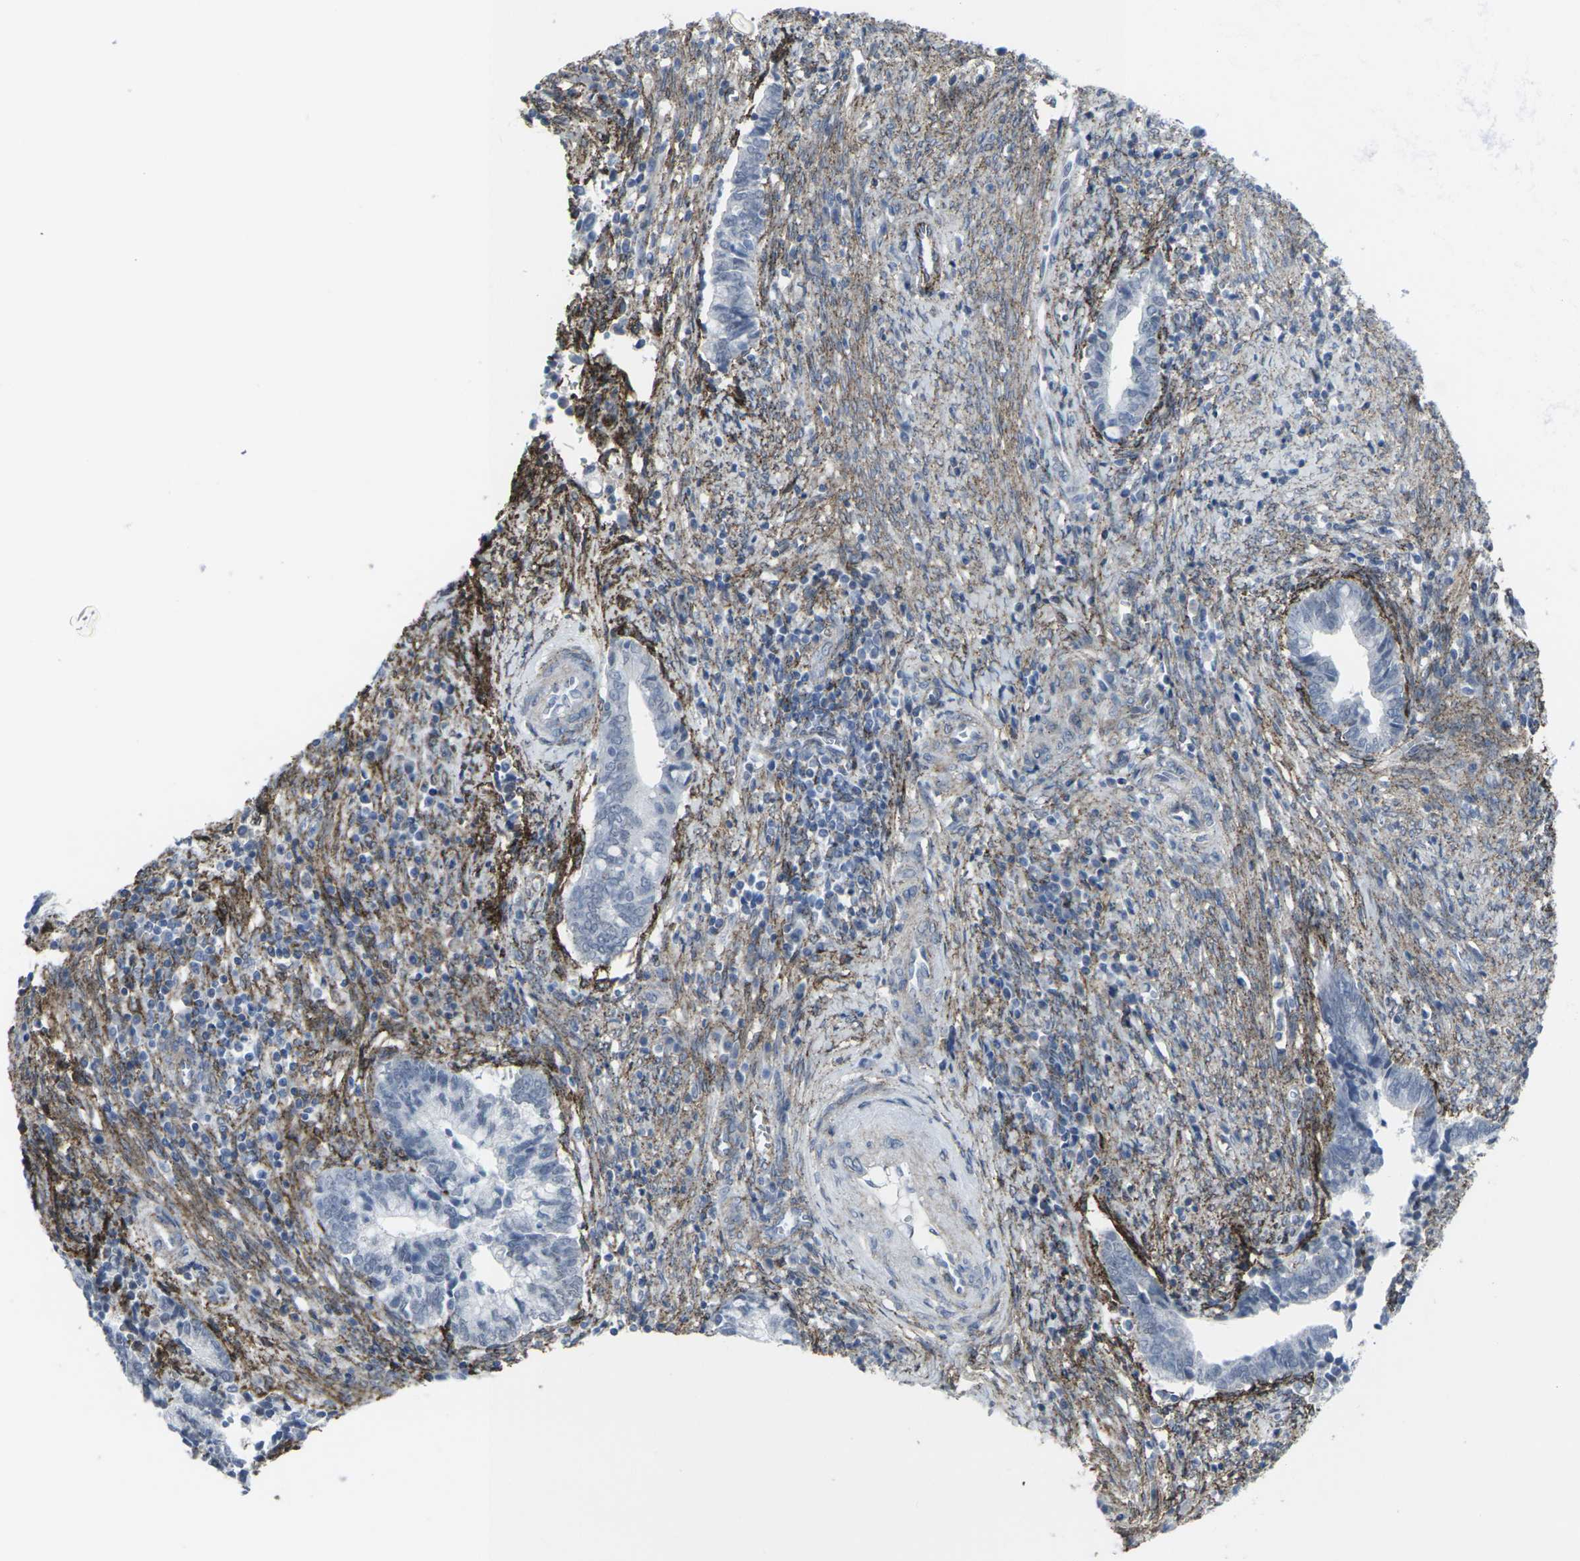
{"staining": {"intensity": "negative", "quantity": "none", "location": "none"}, "tissue": "cervical cancer", "cell_type": "Tumor cells", "image_type": "cancer", "snomed": [{"axis": "morphology", "description": "Adenocarcinoma, NOS"}, {"axis": "topography", "description": "Cervix"}], "caption": "The micrograph exhibits no staining of tumor cells in cervical adenocarcinoma. The staining was performed using DAB to visualize the protein expression in brown, while the nuclei were stained in blue with hematoxylin (Magnification: 20x).", "gene": "CDH11", "patient": {"sex": "female", "age": 44}}